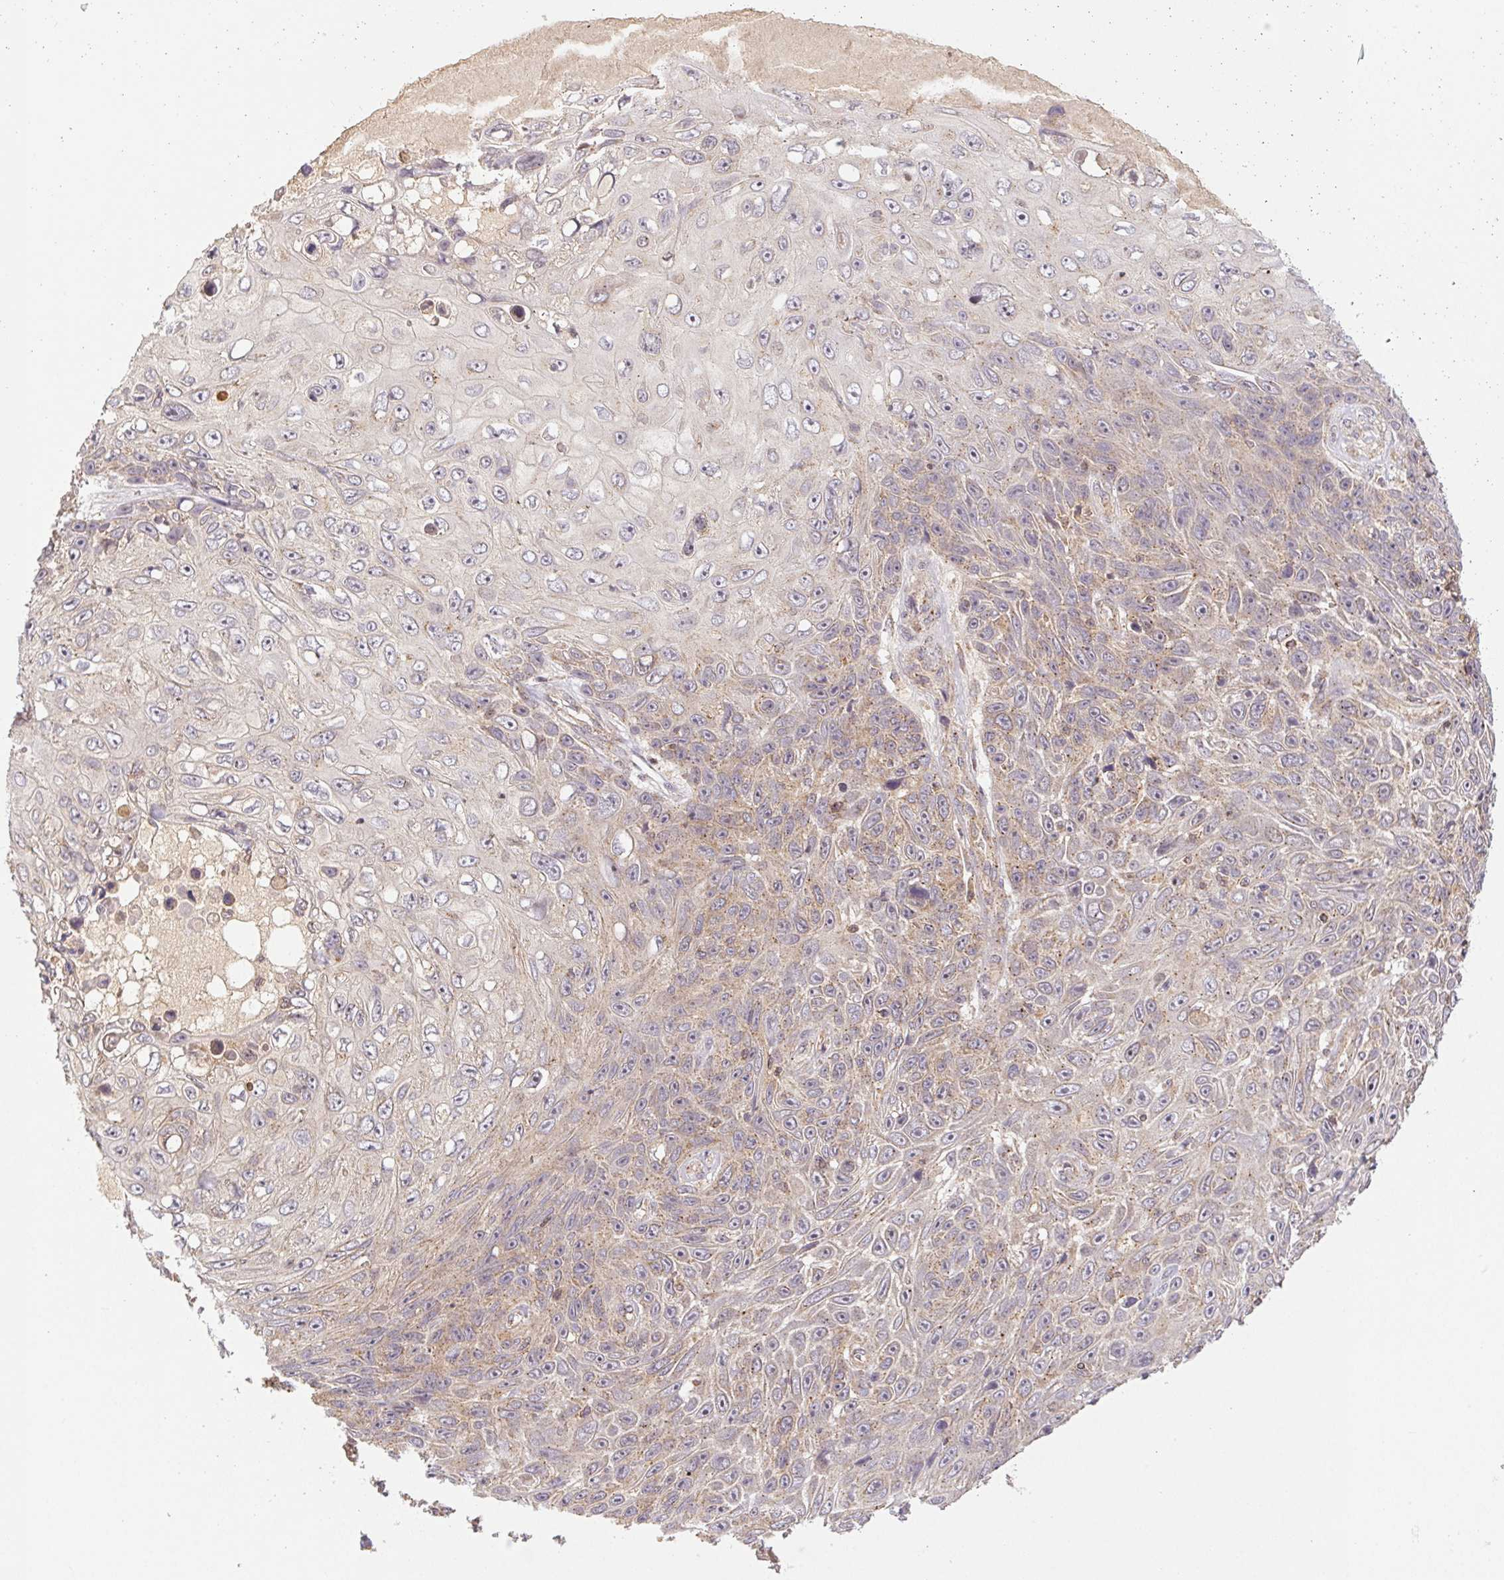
{"staining": {"intensity": "weak", "quantity": "25%-75%", "location": "cytoplasmic/membranous"}, "tissue": "skin cancer", "cell_type": "Tumor cells", "image_type": "cancer", "snomed": [{"axis": "morphology", "description": "Squamous cell carcinoma, NOS"}, {"axis": "topography", "description": "Skin"}], "caption": "Skin cancer (squamous cell carcinoma) stained with a brown dye displays weak cytoplasmic/membranous positive staining in about 25%-75% of tumor cells.", "gene": "MTHFD1", "patient": {"sex": "male", "age": 82}}